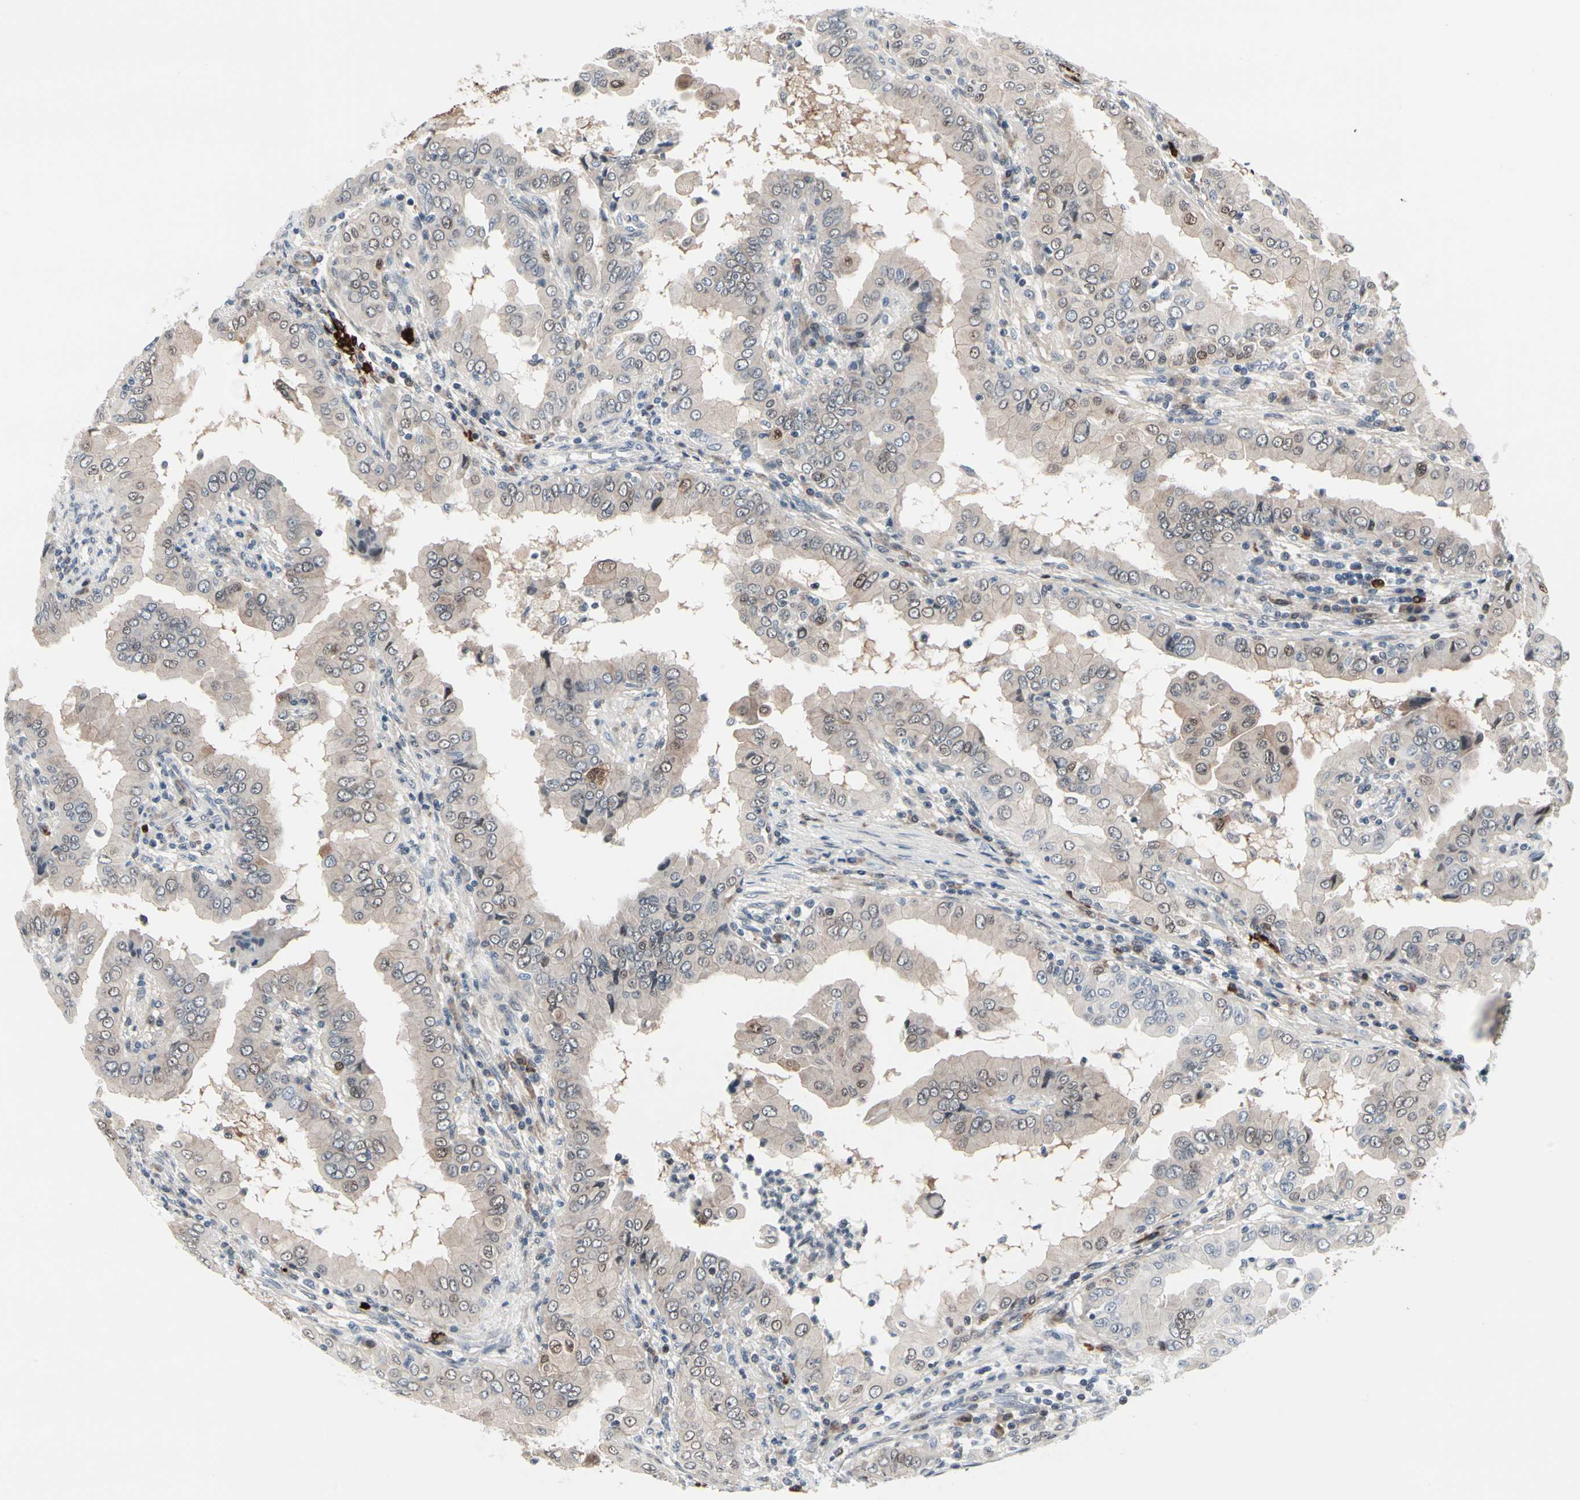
{"staining": {"intensity": "weak", "quantity": "25%-75%", "location": "cytoplasmic/membranous,nuclear"}, "tissue": "thyroid cancer", "cell_type": "Tumor cells", "image_type": "cancer", "snomed": [{"axis": "morphology", "description": "Papillary adenocarcinoma, NOS"}, {"axis": "topography", "description": "Thyroid gland"}], "caption": "IHC of human papillary adenocarcinoma (thyroid) demonstrates low levels of weak cytoplasmic/membranous and nuclear expression in approximately 25%-75% of tumor cells.", "gene": "TXN", "patient": {"sex": "male", "age": 33}}